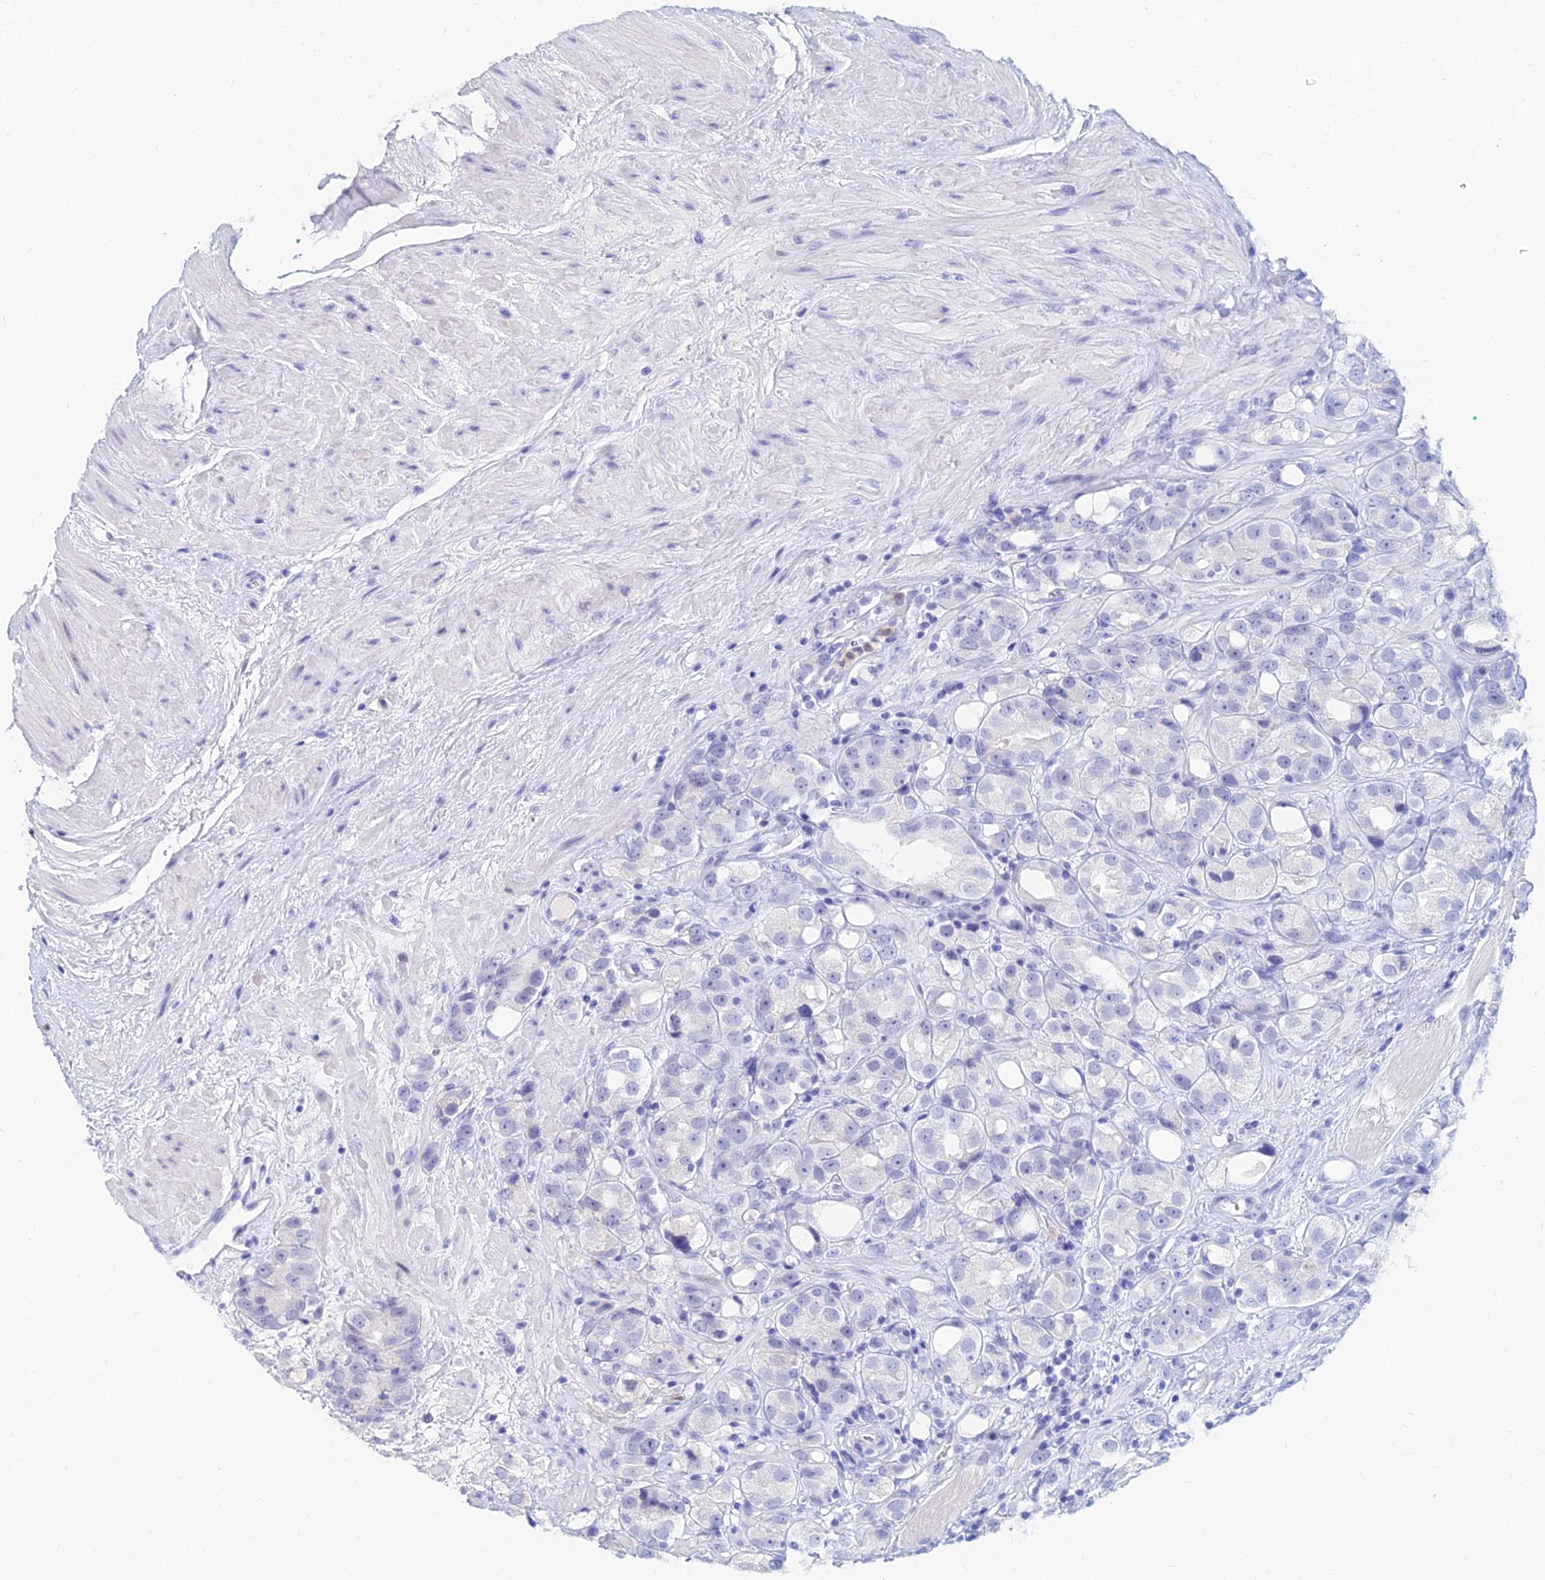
{"staining": {"intensity": "negative", "quantity": "none", "location": "none"}, "tissue": "prostate cancer", "cell_type": "Tumor cells", "image_type": "cancer", "snomed": [{"axis": "morphology", "description": "Adenocarcinoma, NOS"}, {"axis": "topography", "description": "Prostate"}], "caption": "A photomicrograph of adenocarcinoma (prostate) stained for a protein demonstrates no brown staining in tumor cells.", "gene": "GOLGA6D", "patient": {"sex": "male", "age": 79}}